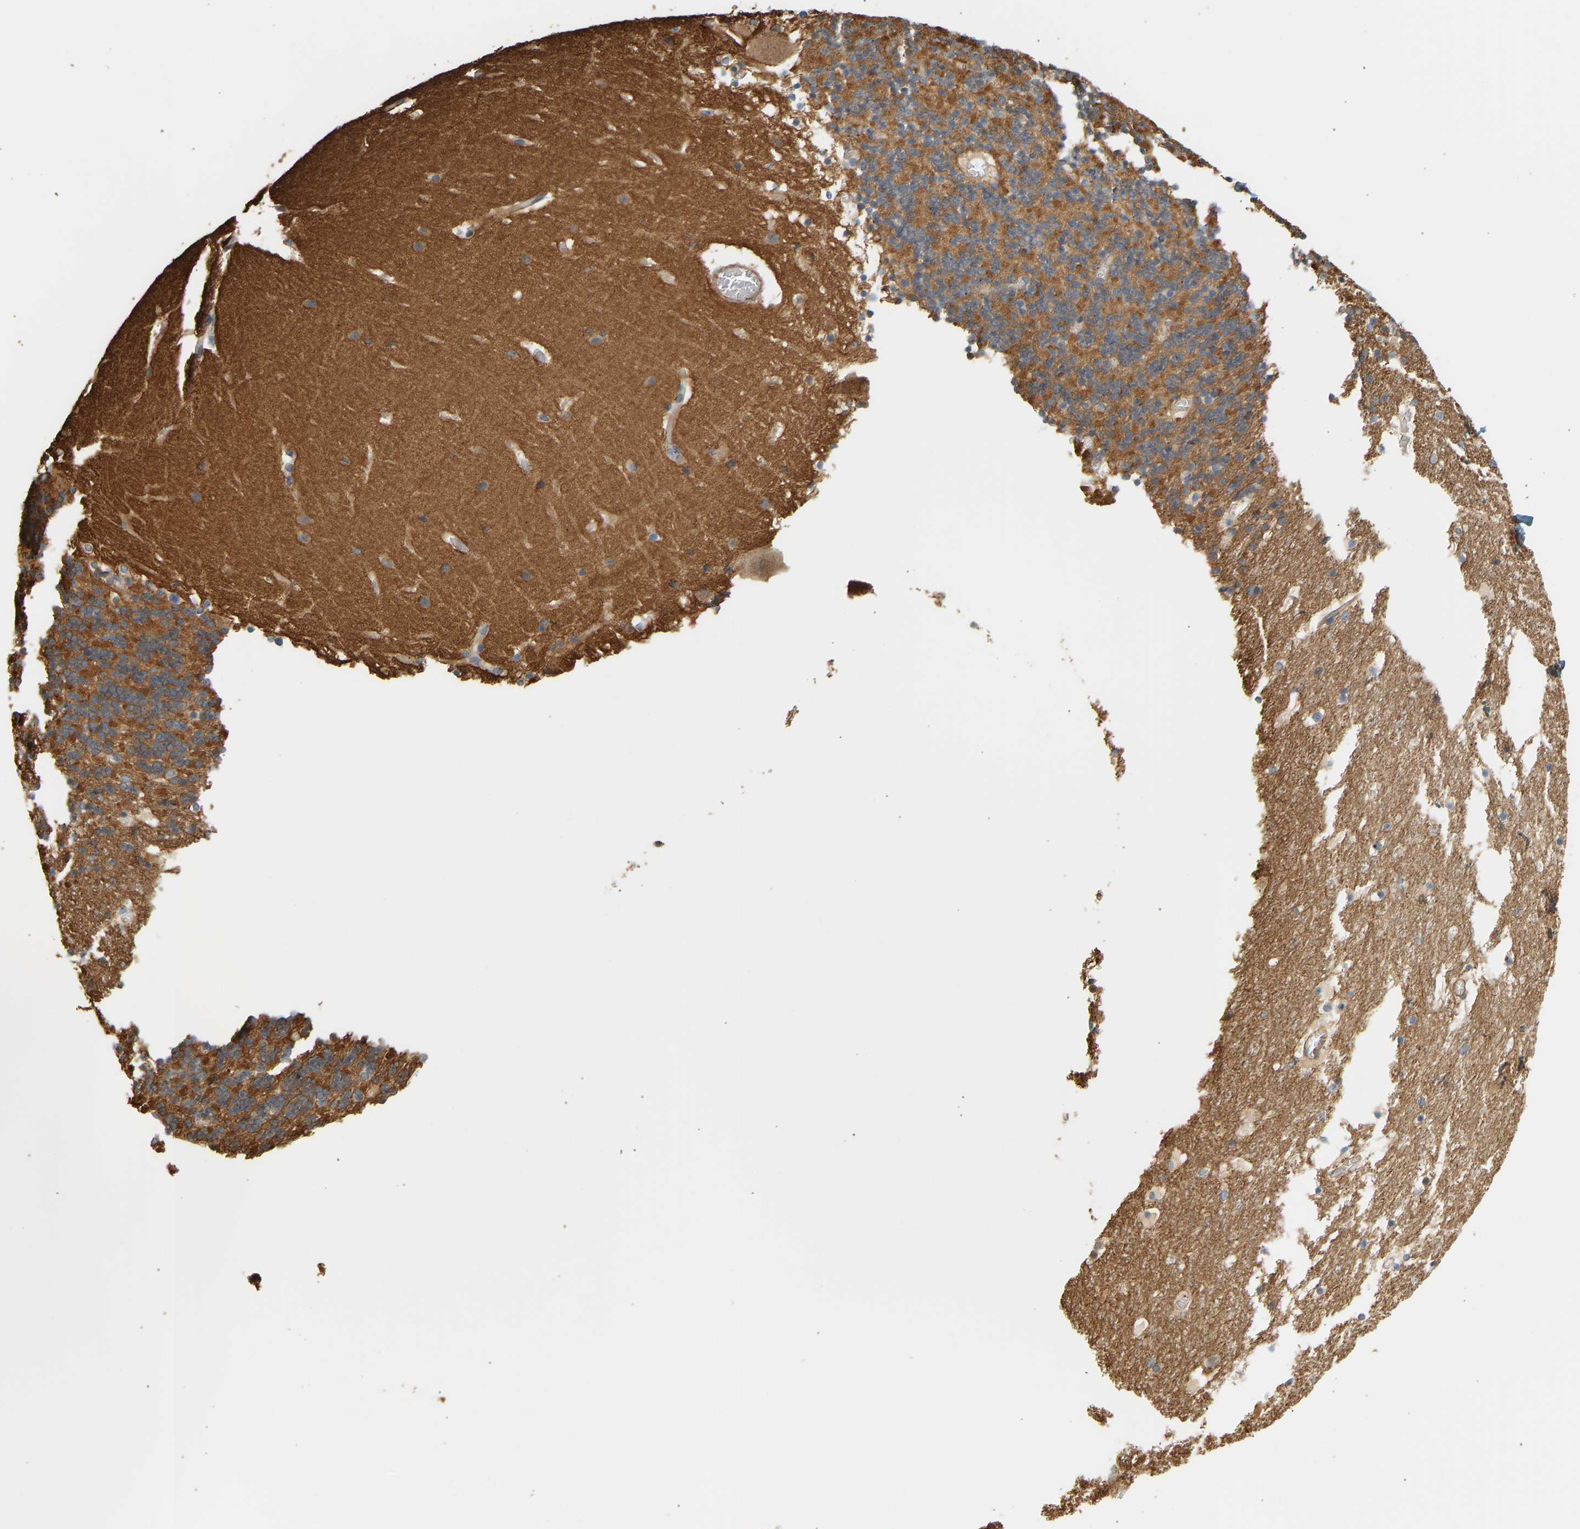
{"staining": {"intensity": "moderate", "quantity": ">75%", "location": "cytoplasmic/membranous"}, "tissue": "cerebellum", "cell_type": "Cells in granular layer", "image_type": "normal", "snomed": [{"axis": "morphology", "description": "Normal tissue, NOS"}, {"axis": "topography", "description": "Cerebellum"}], "caption": "This image demonstrates immunohistochemistry staining of unremarkable human cerebellum, with medium moderate cytoplasmic/membranous staining in approximately >75% of cells in granular layer.", "gene": "CEP57", "patient": {"sex": "male", "age": 45}}